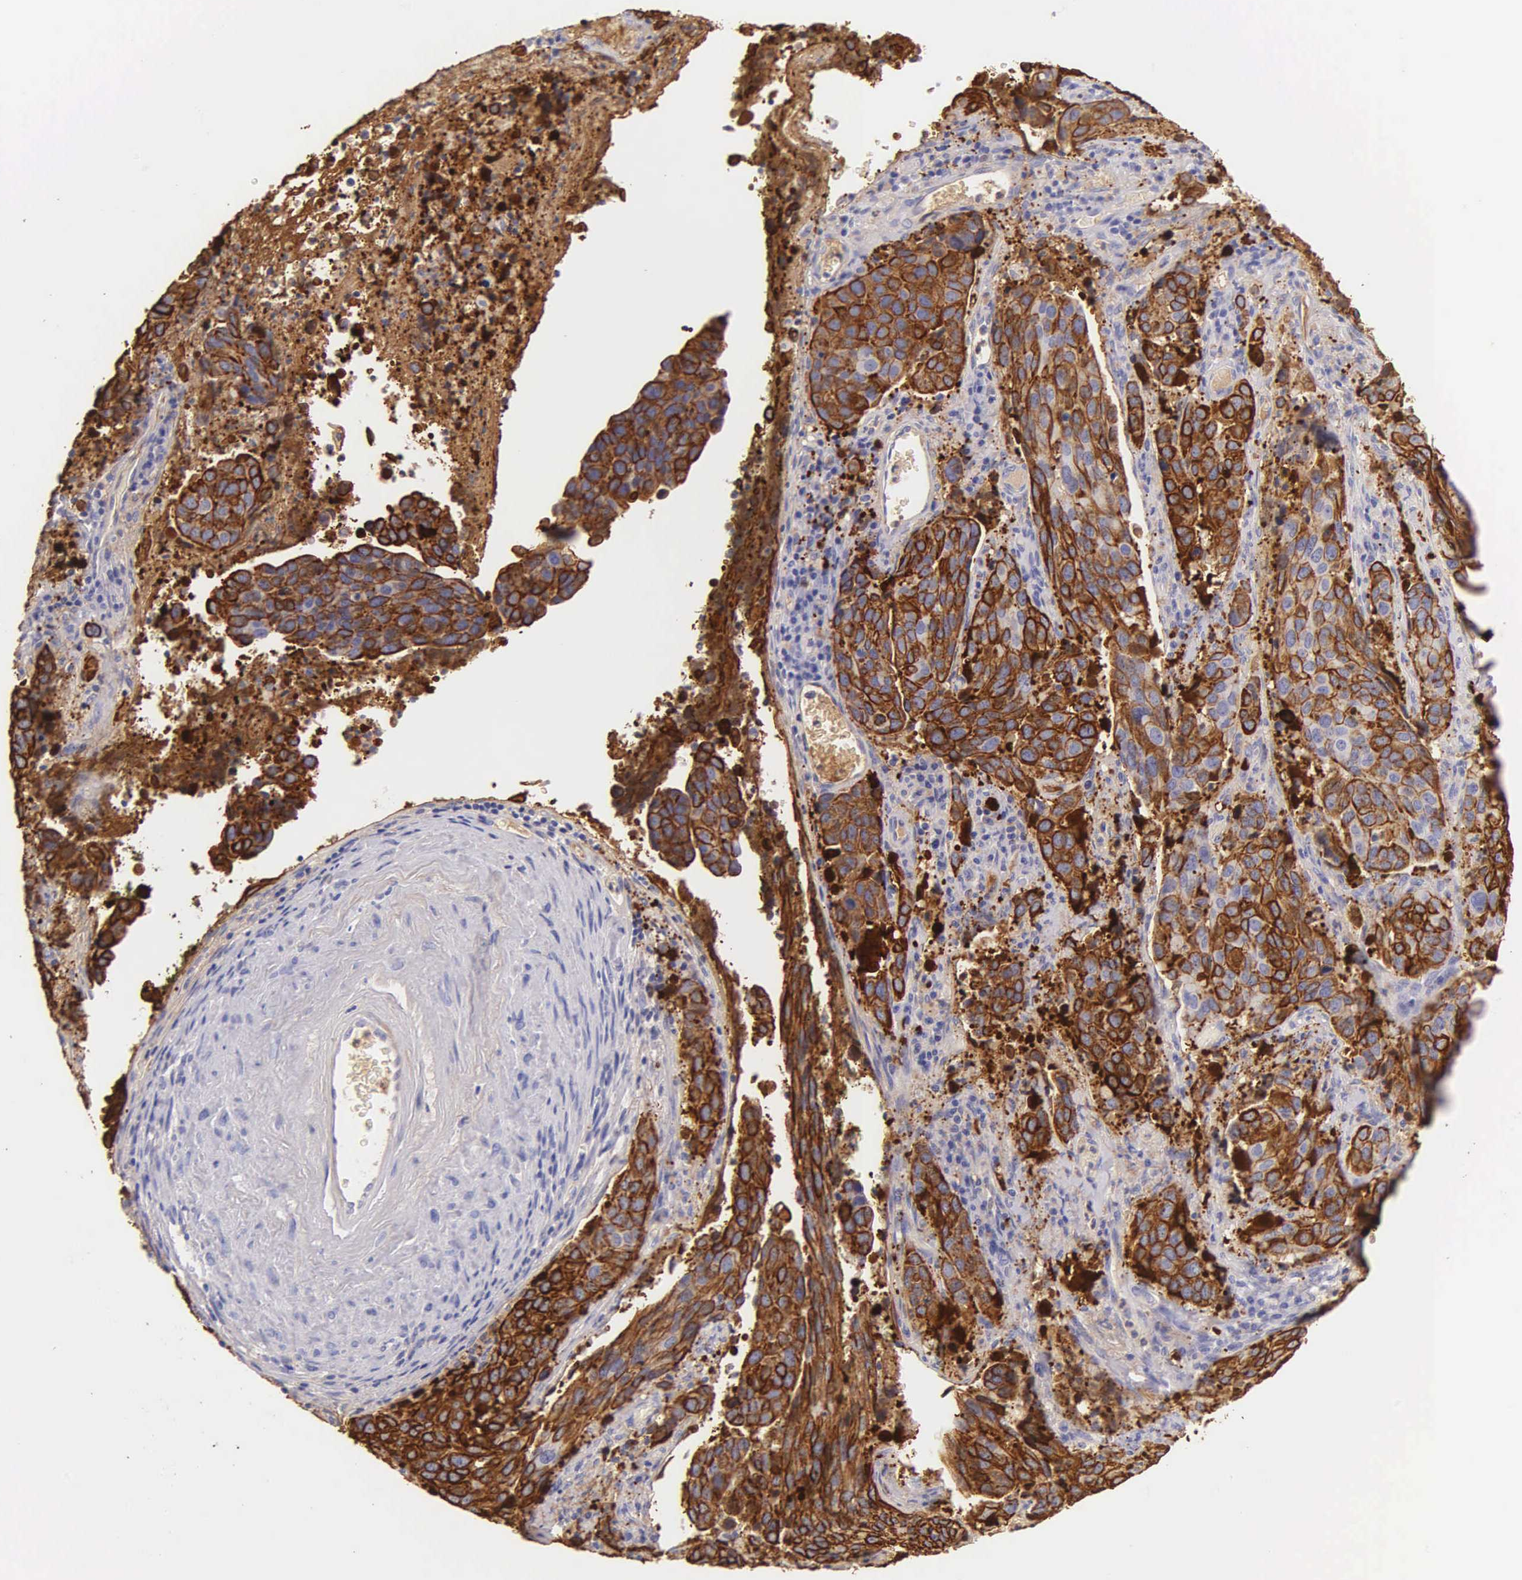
{"staining": {"intensity": "strong", "quantity": ">75%", "location": "cytoplasmic/membranous"}, "tissue": "cervical cancer", "cell_type": "Tumor cells", "image_type": "cancer", "snomed": [{"axis": "morphology", "description": "Squamous cell carcinoma, NOS"}, {"axis": "topography", "description": "Cervix"}], "caption": "Immunohistochemical staining of human cervical cancer (squamous cell carcinoma) reveals strong cytoplasmic/membranous protein positivity in approximately >75% of tumor cells.", "gene": "KRT17", "patient": {"sex": "female", "age": 54}}